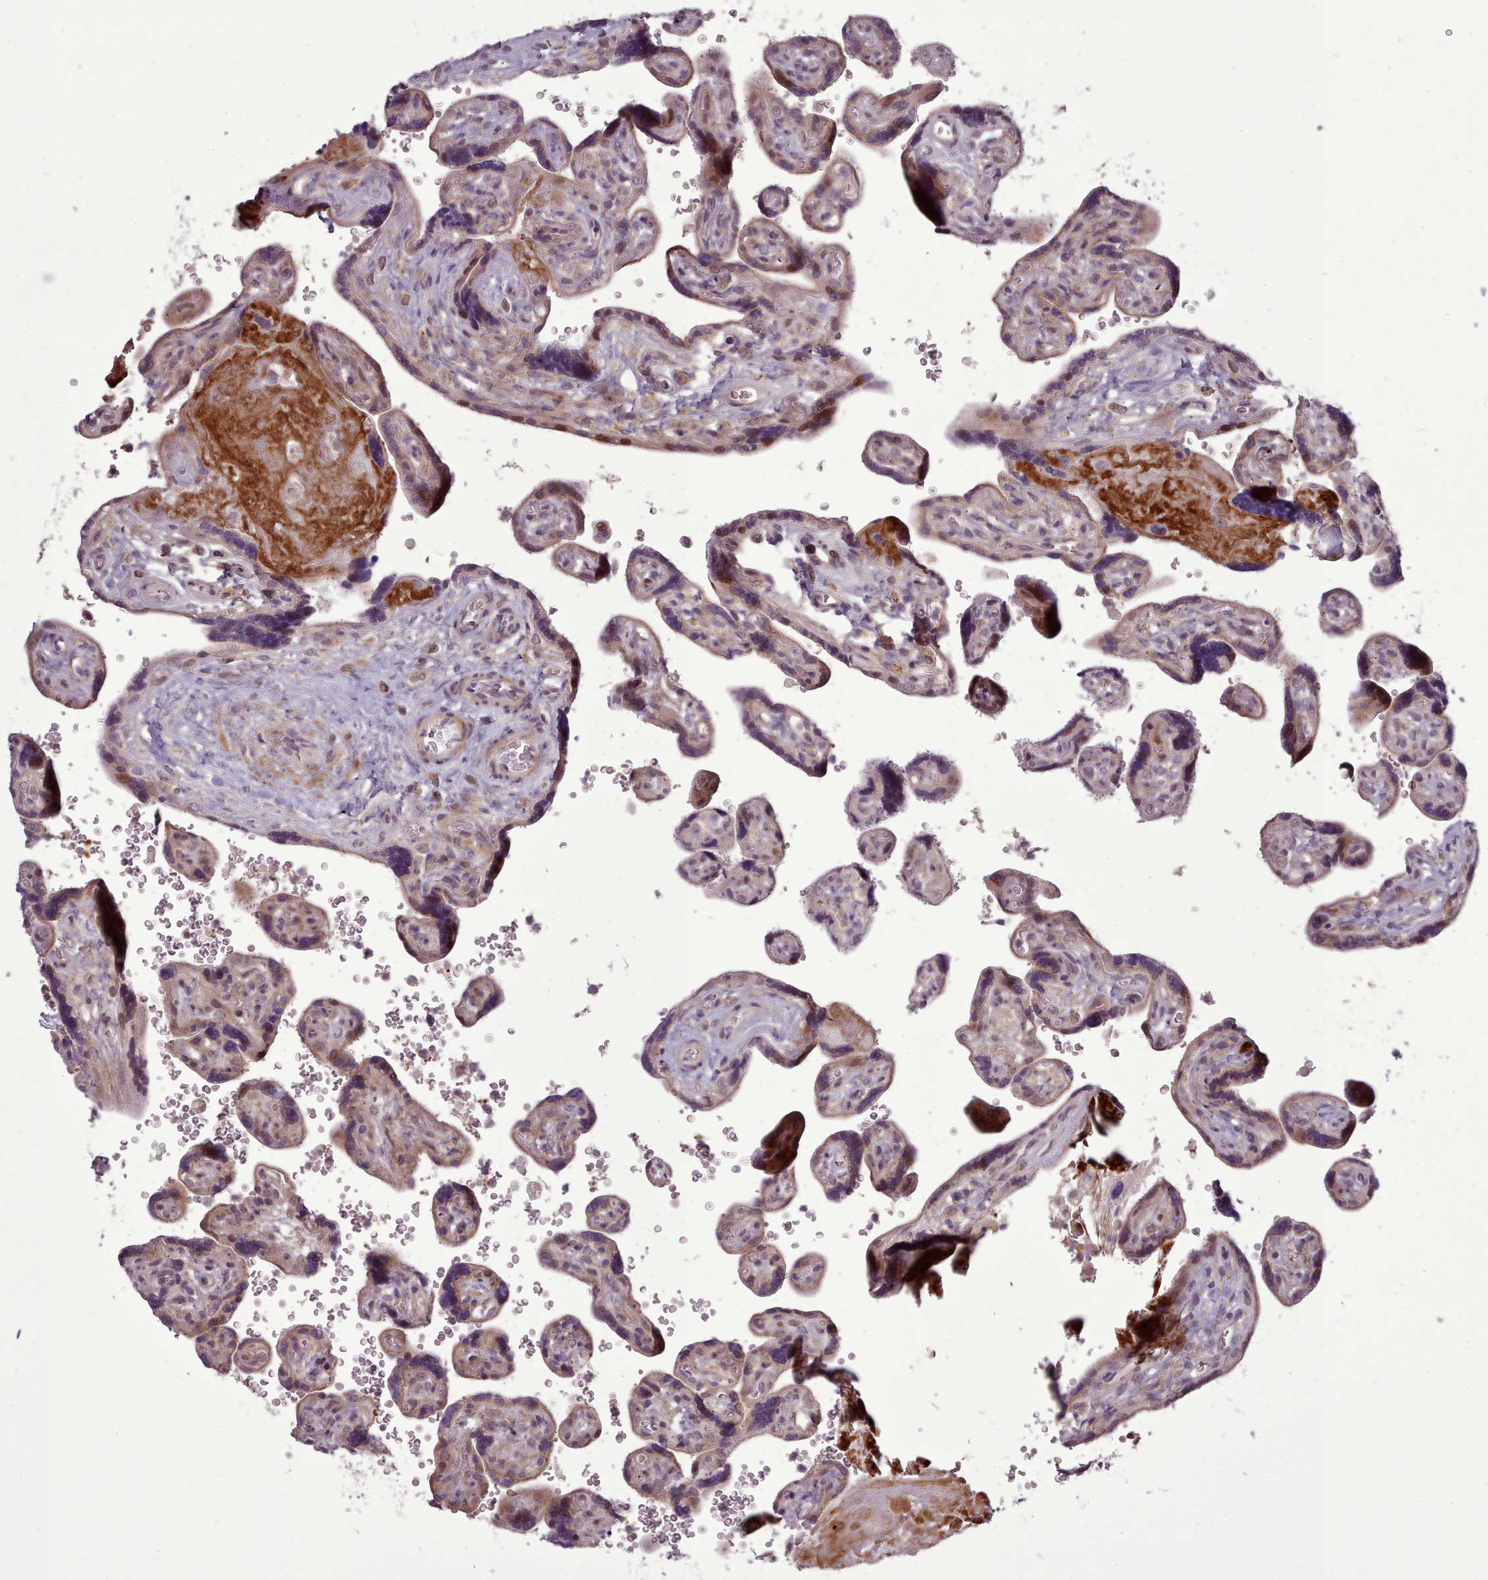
{"staining": {"intensity": "strong", "quantity": "<25%", "location": "cytoplasmic/membranous"}, "tissue": "placenta", "cell_type": "Decidual cells", "image_type": "normal", "snomed": [{"axis": "morphology", "description": "Normal tissue, NOS"}, {"axis": "topography", "description": "Placenta"}], "caption": "Brown immunohistochemical staining in benign placenta demonstrates strong cytoplasmic/membranous positivity in approximately <25% of decidual cells. The protein is stained brown, and the nuclei are stained in blue (DAB (3,3'-diaminobenzidine) IHC with brightfield microscopy, high magnification).", "gene": "LEFTY1", "patient": {"sex": "female", "age": 39}}